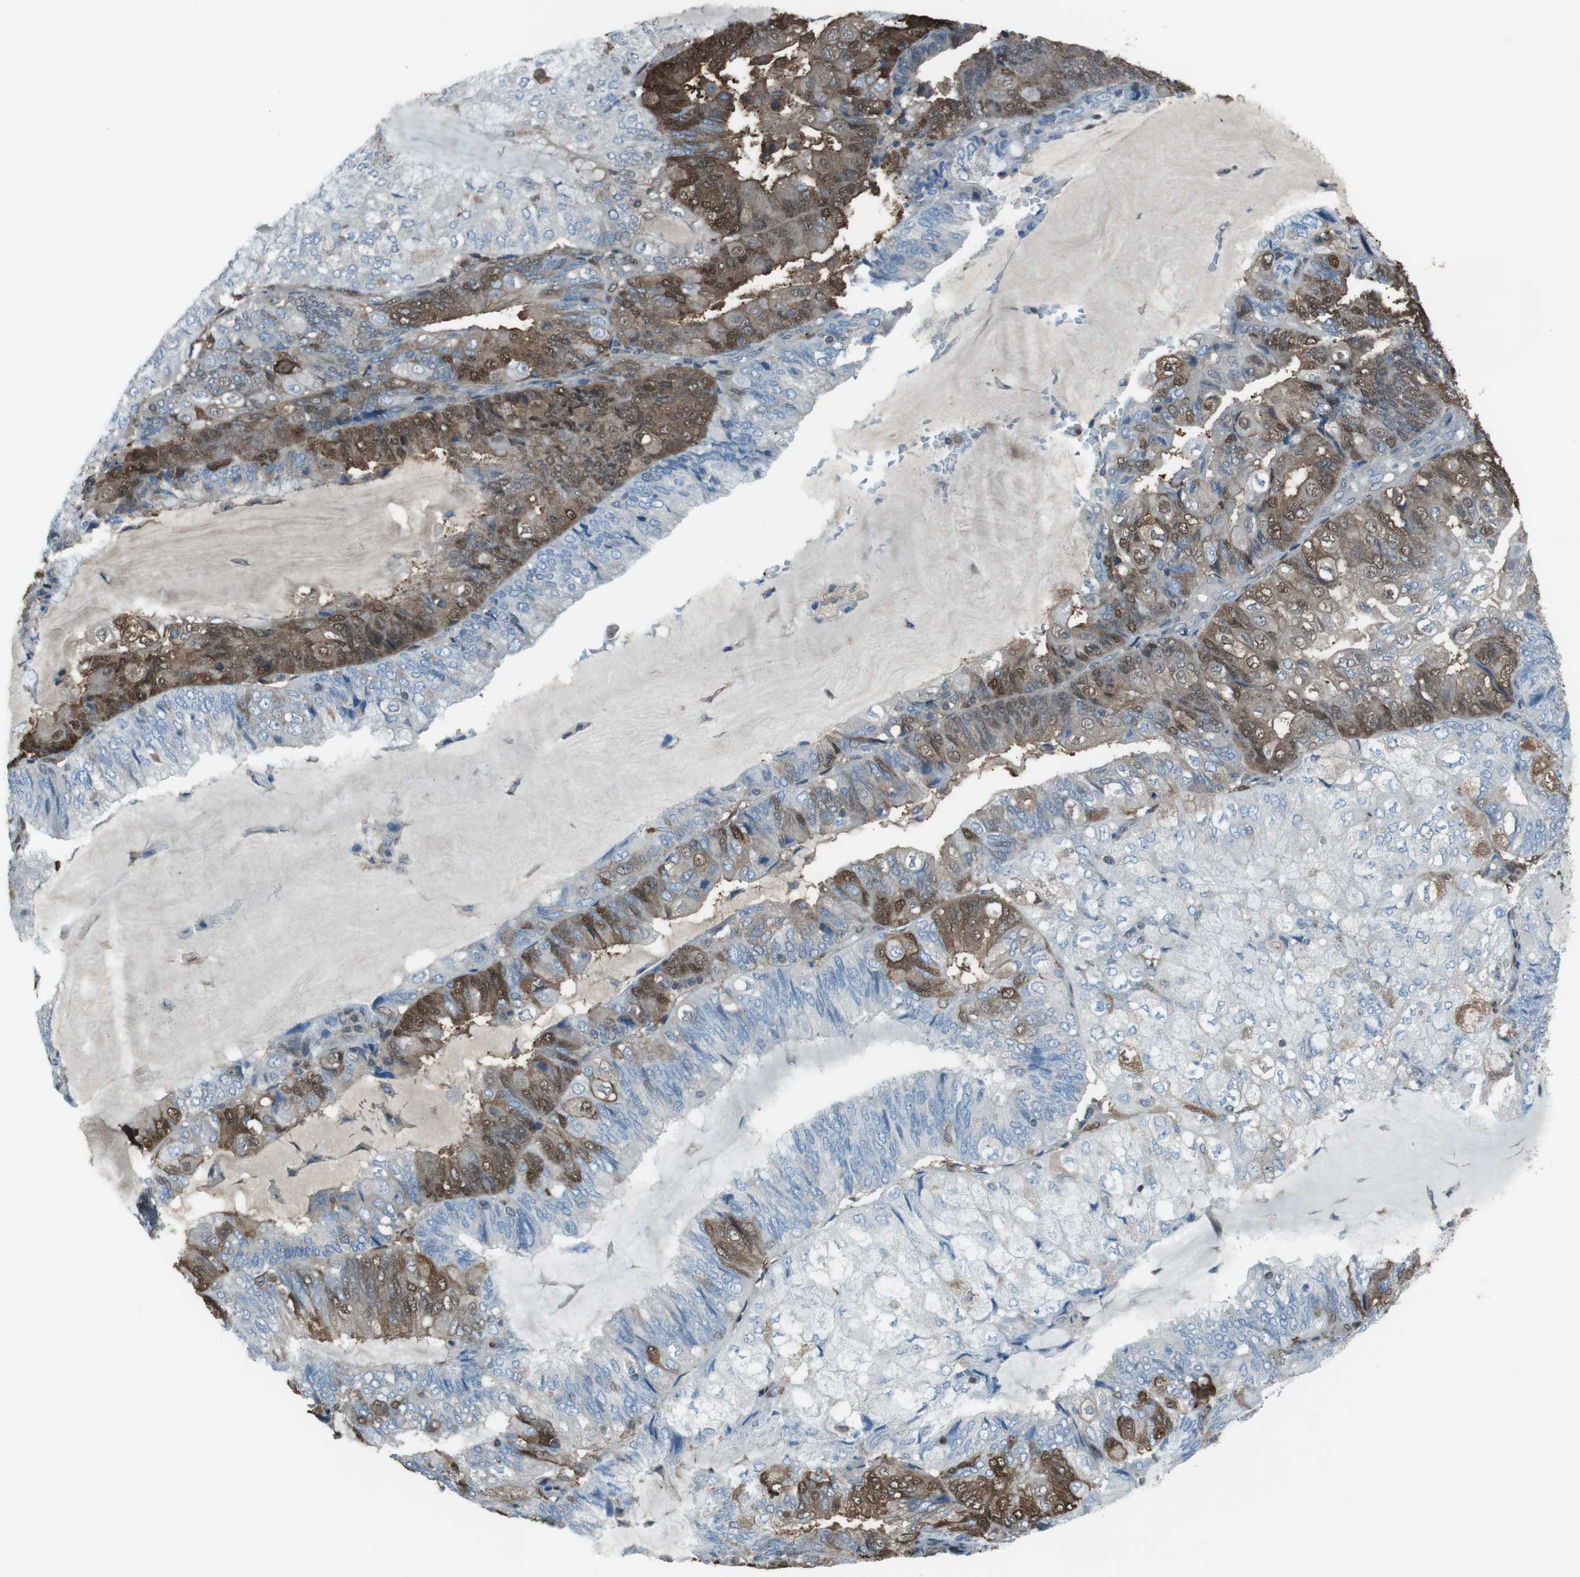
{"staining": {"intensity": "moderate", "quantity": "25%-75%", "location": "cytoplasmic/membranous,nuclear"}, "tissue": "endometrial cancer", "cell_type": "Tumor cells", "image_type": "cancer", "snomed": [{"axis": "morphology", "description": "Adenocarcinoma, NOS"}, {"axis": "topography", "description": "Endometrium"}], "caption": "This histopathology image reveals immunohistochemistry staining of human endometrial cancer, with medium moderate cytoplasmic/membranous and nuclear staining in approximately 25%-75% of tumor cells.", "gene": "TWSG1", "patient": {"sex": "female", "age": 81}}